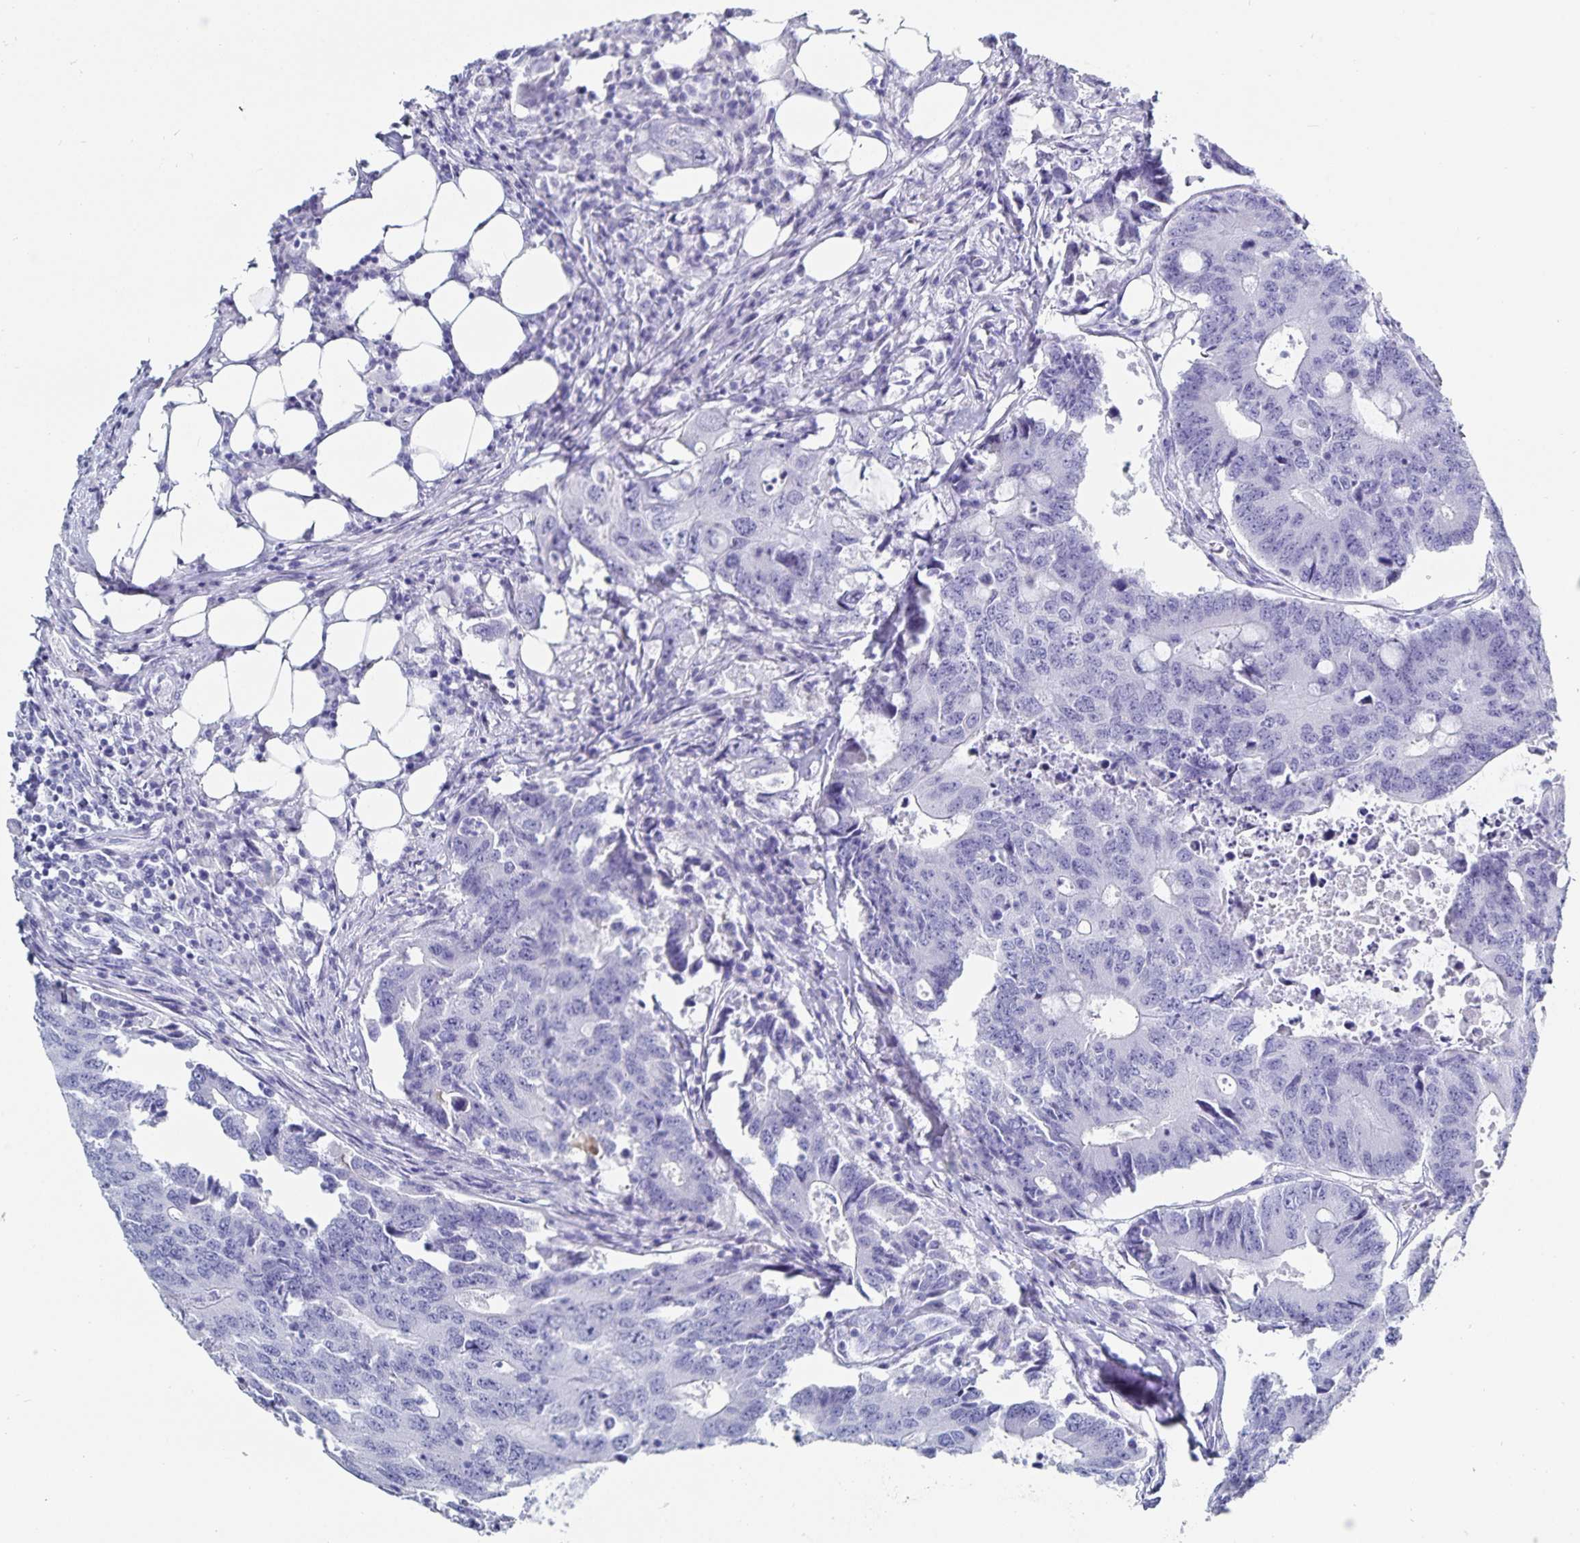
{"staining": {"intensity": "negative", "quantity": "none", "location": "none"}, "tissue": "colorectal cancer", "cell_type": "Tumor cells", "image_type": "cancer", "snomed": [{"axis": "morphology", "description": "Adenocarcinoma, NOS"}, {"axis": "topography", "description": "Colon"}], "caption": "An IHC histopathology image of adenocarcinoma (colorectal) is shown. There is no staining in tumor cells of adenocarcinoma (colorectal). The staining was performed using DAB to visualize the protein expression in brown, while the nuclei were stained in blue with hematoxylin (Magnification: 20x).", "gene": "C19orf73", "patient": {"sex": "male", "age": 71}}